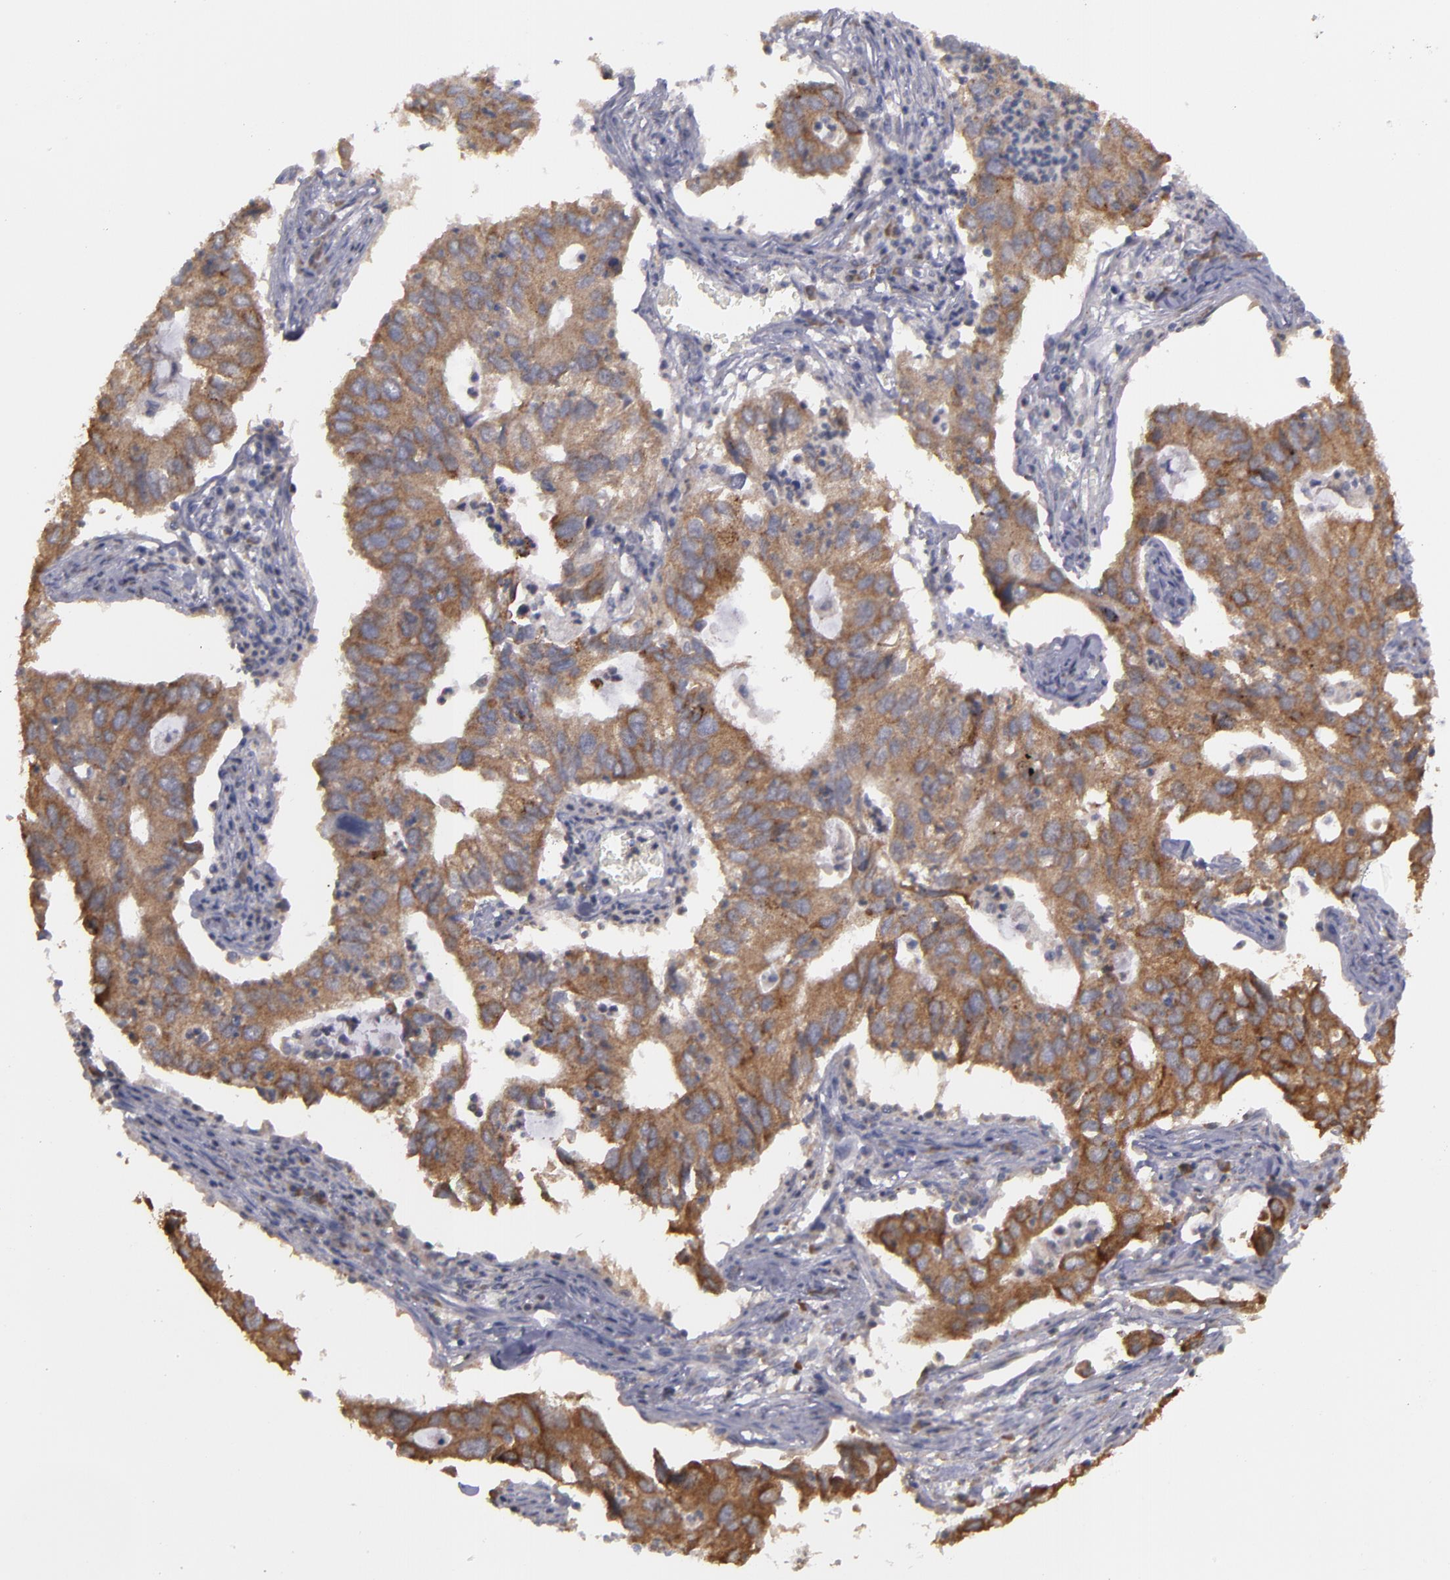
{"staining": {"intensity": "strong", "quantity": ">75%", "location": "cytoplasmic/membranous"}, "tissue": "lung cancer", "cell_type": "Tumor cells", "image_type": "cancer", "snomed": [{"axis": "morphology", "description": "Adenocarcinoma, NOS"}, {"axis": "topography", "description": "Lung"}], "caption": "This is a photomicrograph of immunohistochemistry staining of lung cancer (adenocarcinoma), which shows strong positivity in the cytoplasmic/membranous of tumor cells.", "gene": "MTHFD1", "patient": {"sex": "male", "age": 48}}